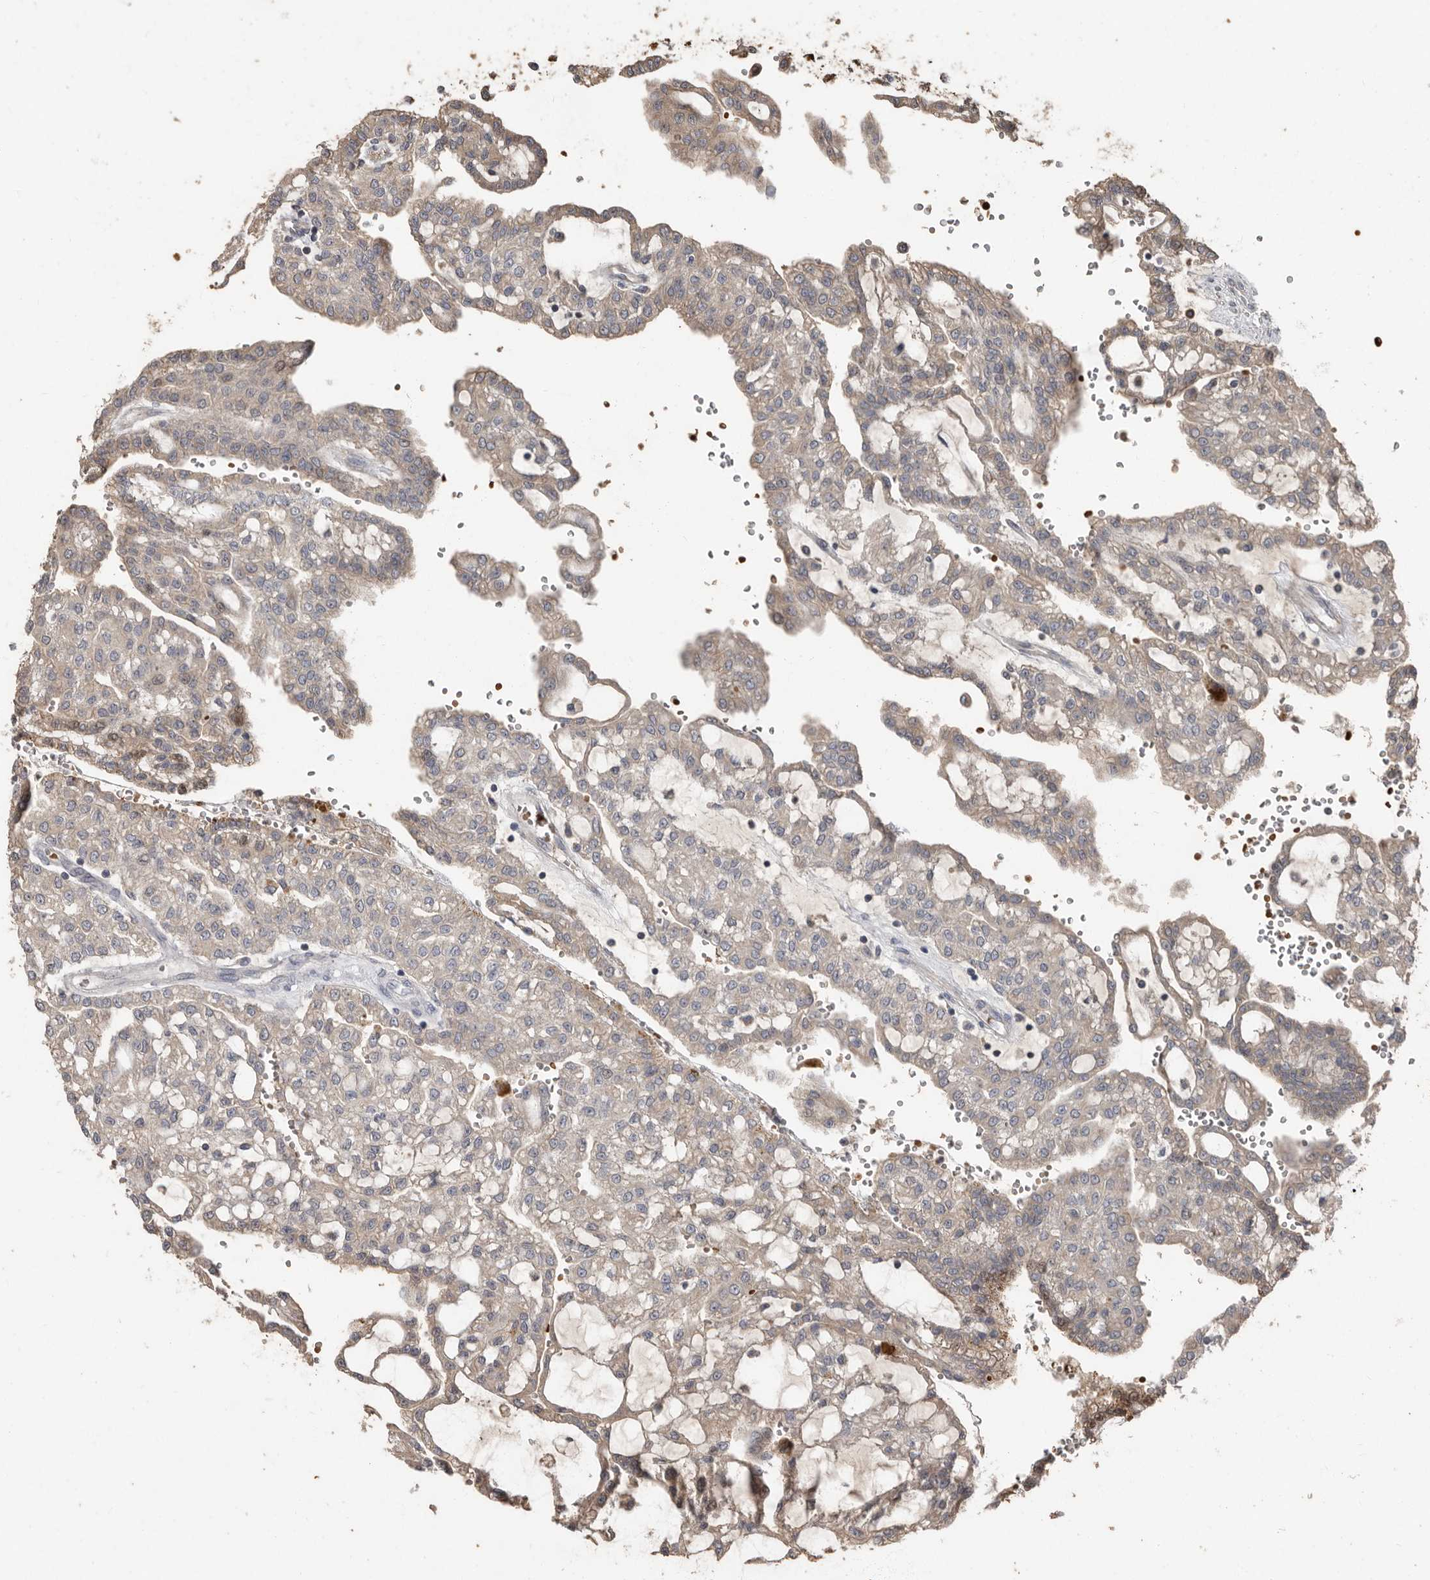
{"staining": {"intensity": "moderate", "quantity": "<25%", "location": "cytoplasmic/membranous,nuclear"}, "tissue": "renal cancer", "cell_type": "Tumor cells", "image_type": "cancer", "snomed": [{"axis": "morphology", "description": "Adenocarcinoma, NOS"}, {"axis": "topography", "description": "Kidney"}], "caption": "Renal adenocarcinoma was stained to show a protein in brown. There is low levels of moderate cytoplasmic/membranous and nuclear expression in about <25% of tumor cells.", "gene": "KIF26B", "patient": {"sex": "male", "age": 63}}